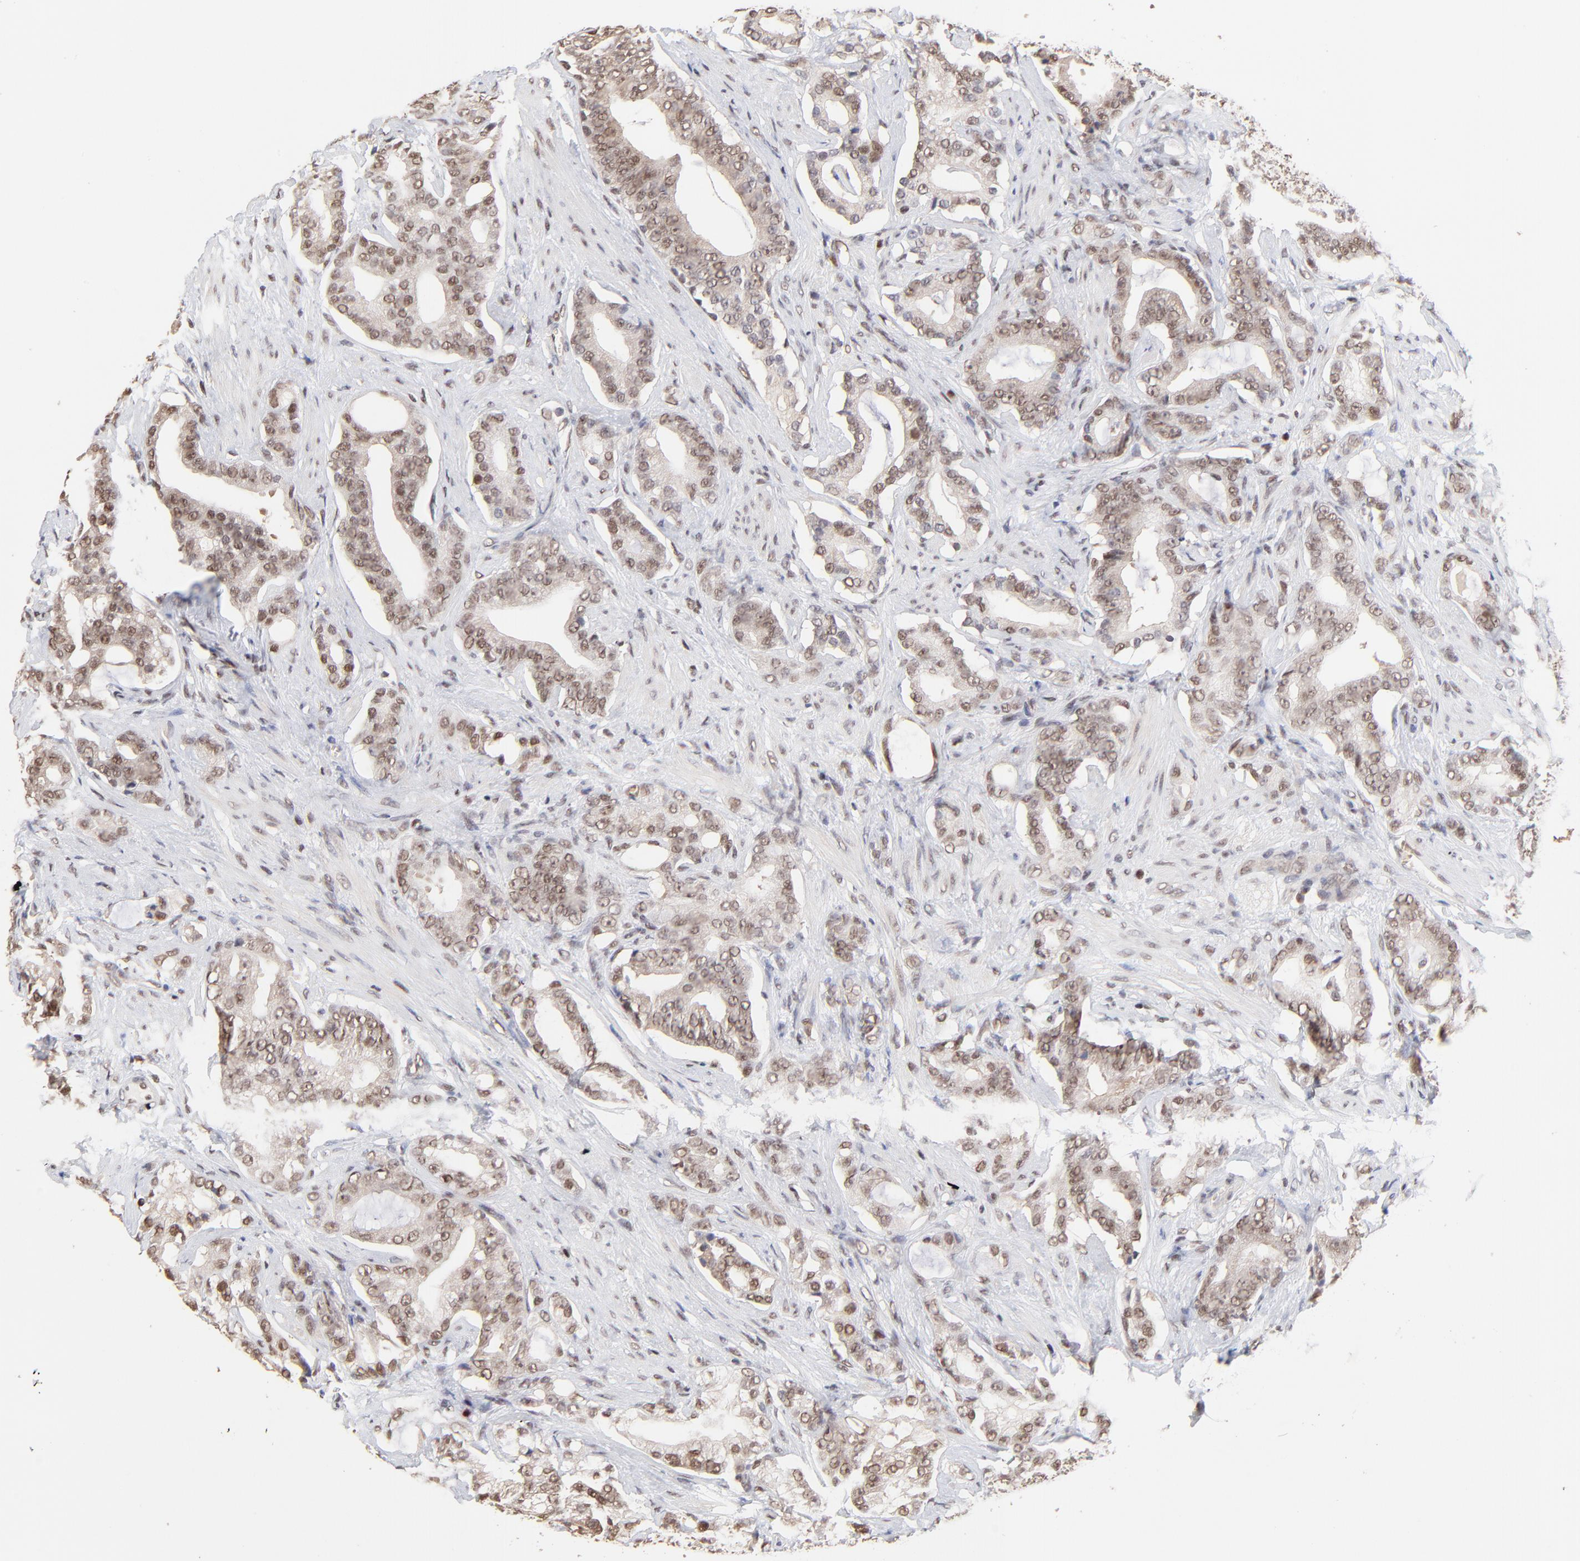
{"staining": {"intensity": "weak", "quantity": "25%-75%", "location": "cytoplasmic/membranous,nuclear"}, "tissue": "prostate cancer", "cell_type": "Tumor cells", "image_type": "cancer", "snomed": [{"axis": "morphology", "description": "Adenocarcinoma, Low grade"}, {"axis": "topography", "description": "Prostate"}], "caption": "Immunohistochemistry (IHC) micrograph of neoplastic tissue: prostate cancer stained using IHC exhibits low levels of weak protein expression localized specifically in the cytoplasmic/membranous and nuclear of tumor cells, appearing as a cytoplasmic/membranous and nuclear brown color.", "gene": "DSN1", "patient": {"sex": "male", "age": 58}}